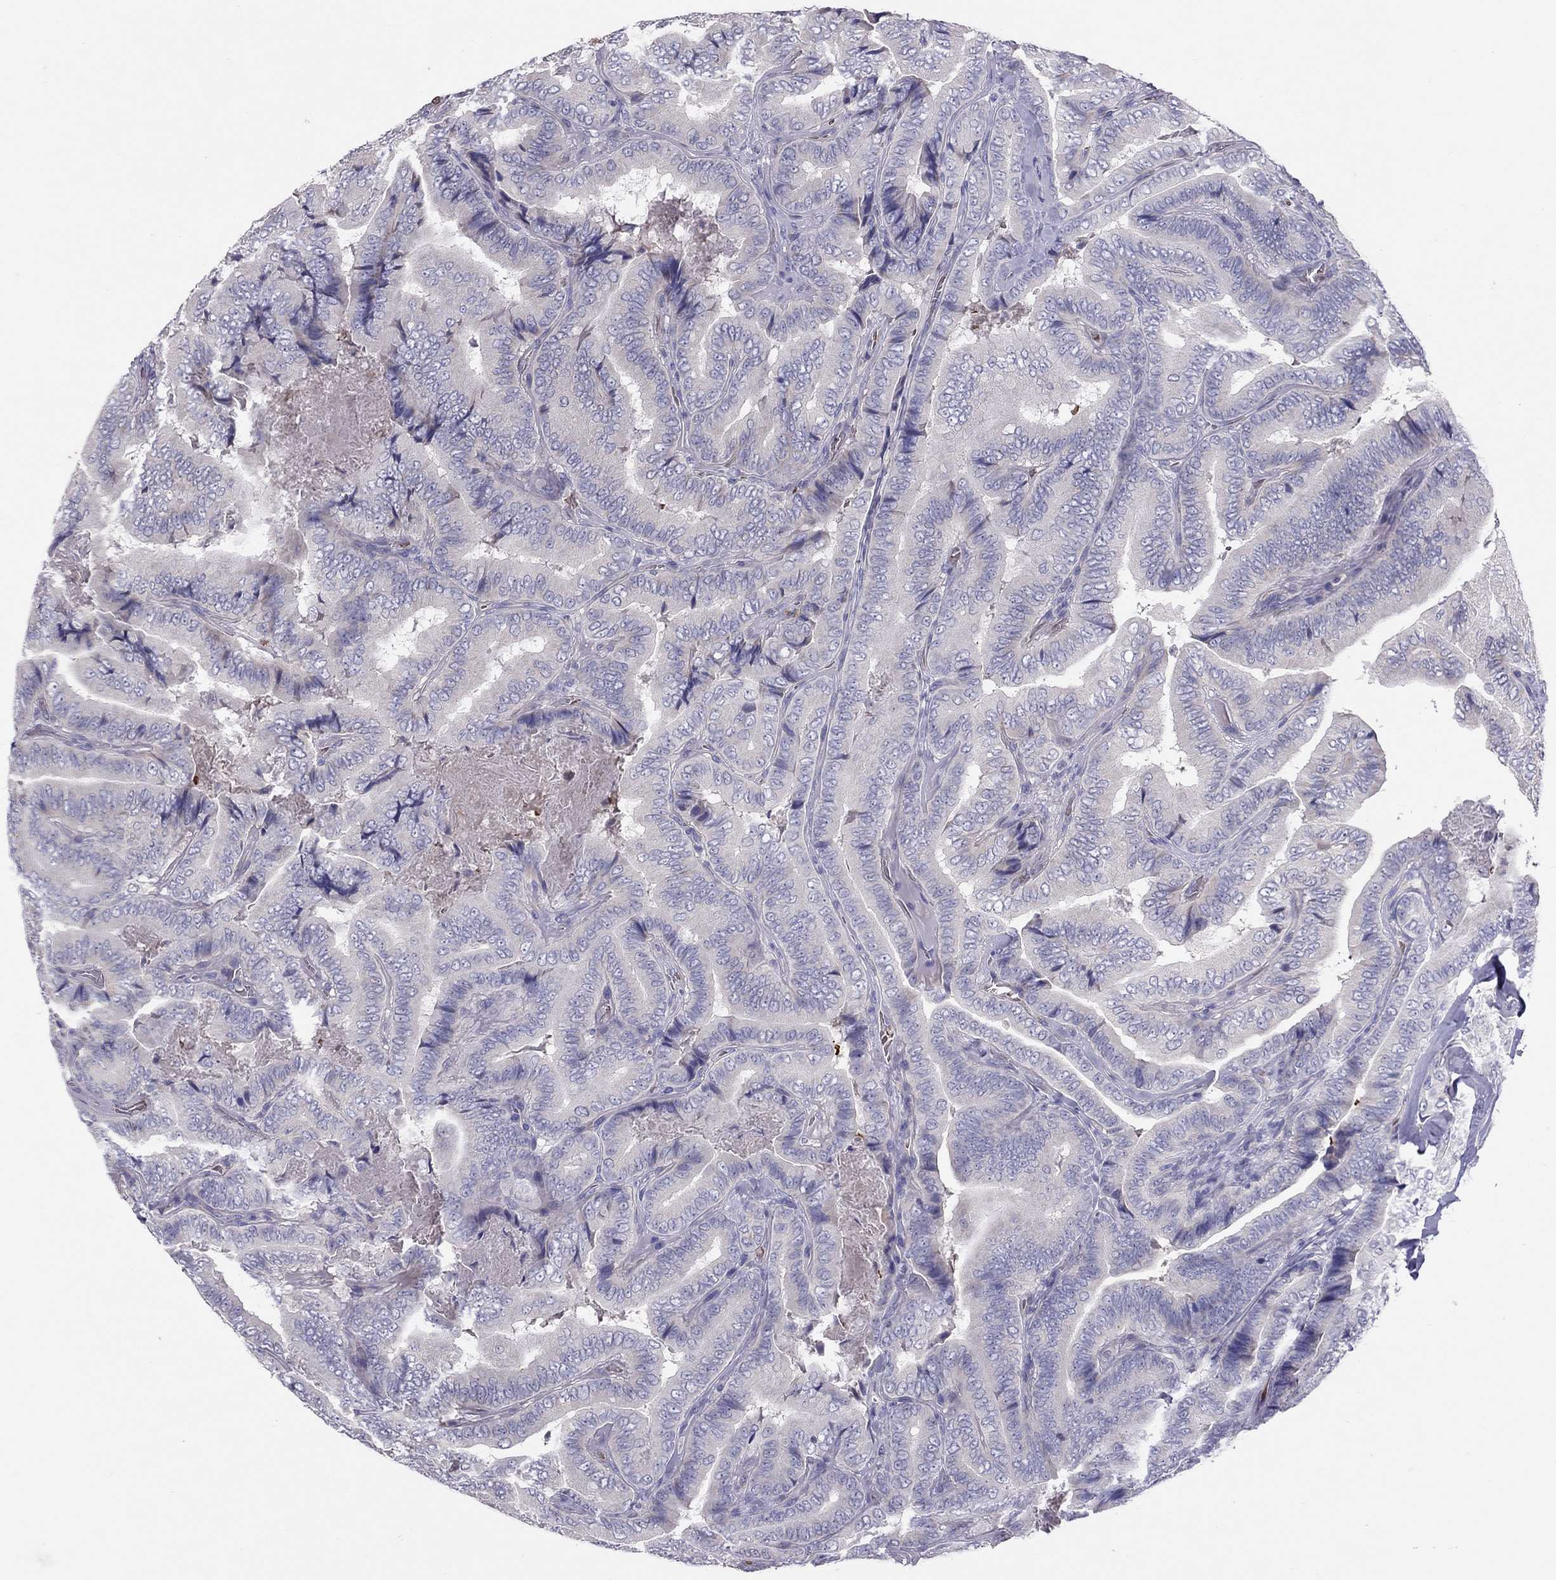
{"staining": {"intensity": "negative", "quantity": "none", "location": "none"}, "tissue": "thyroid cancer", "cell_type": "Tumor cells", "image_type": "cancer", "snomed": [{"axis": "morphology", "description": "Papillary adenocarcinoma, NOS"}, {"axis": "topography", "description": "Thyroid gland"}], "caption": "IHC histopathology image of neoplastic tissue: human thyroid papillary adenocarcinoma stained with DAB (3,3'-diaminobenzidine) demonstrates no significant protein positivity in tumor cells.", "gene": "FRMD1", "patient": {"sex": "male", "age": 61}}